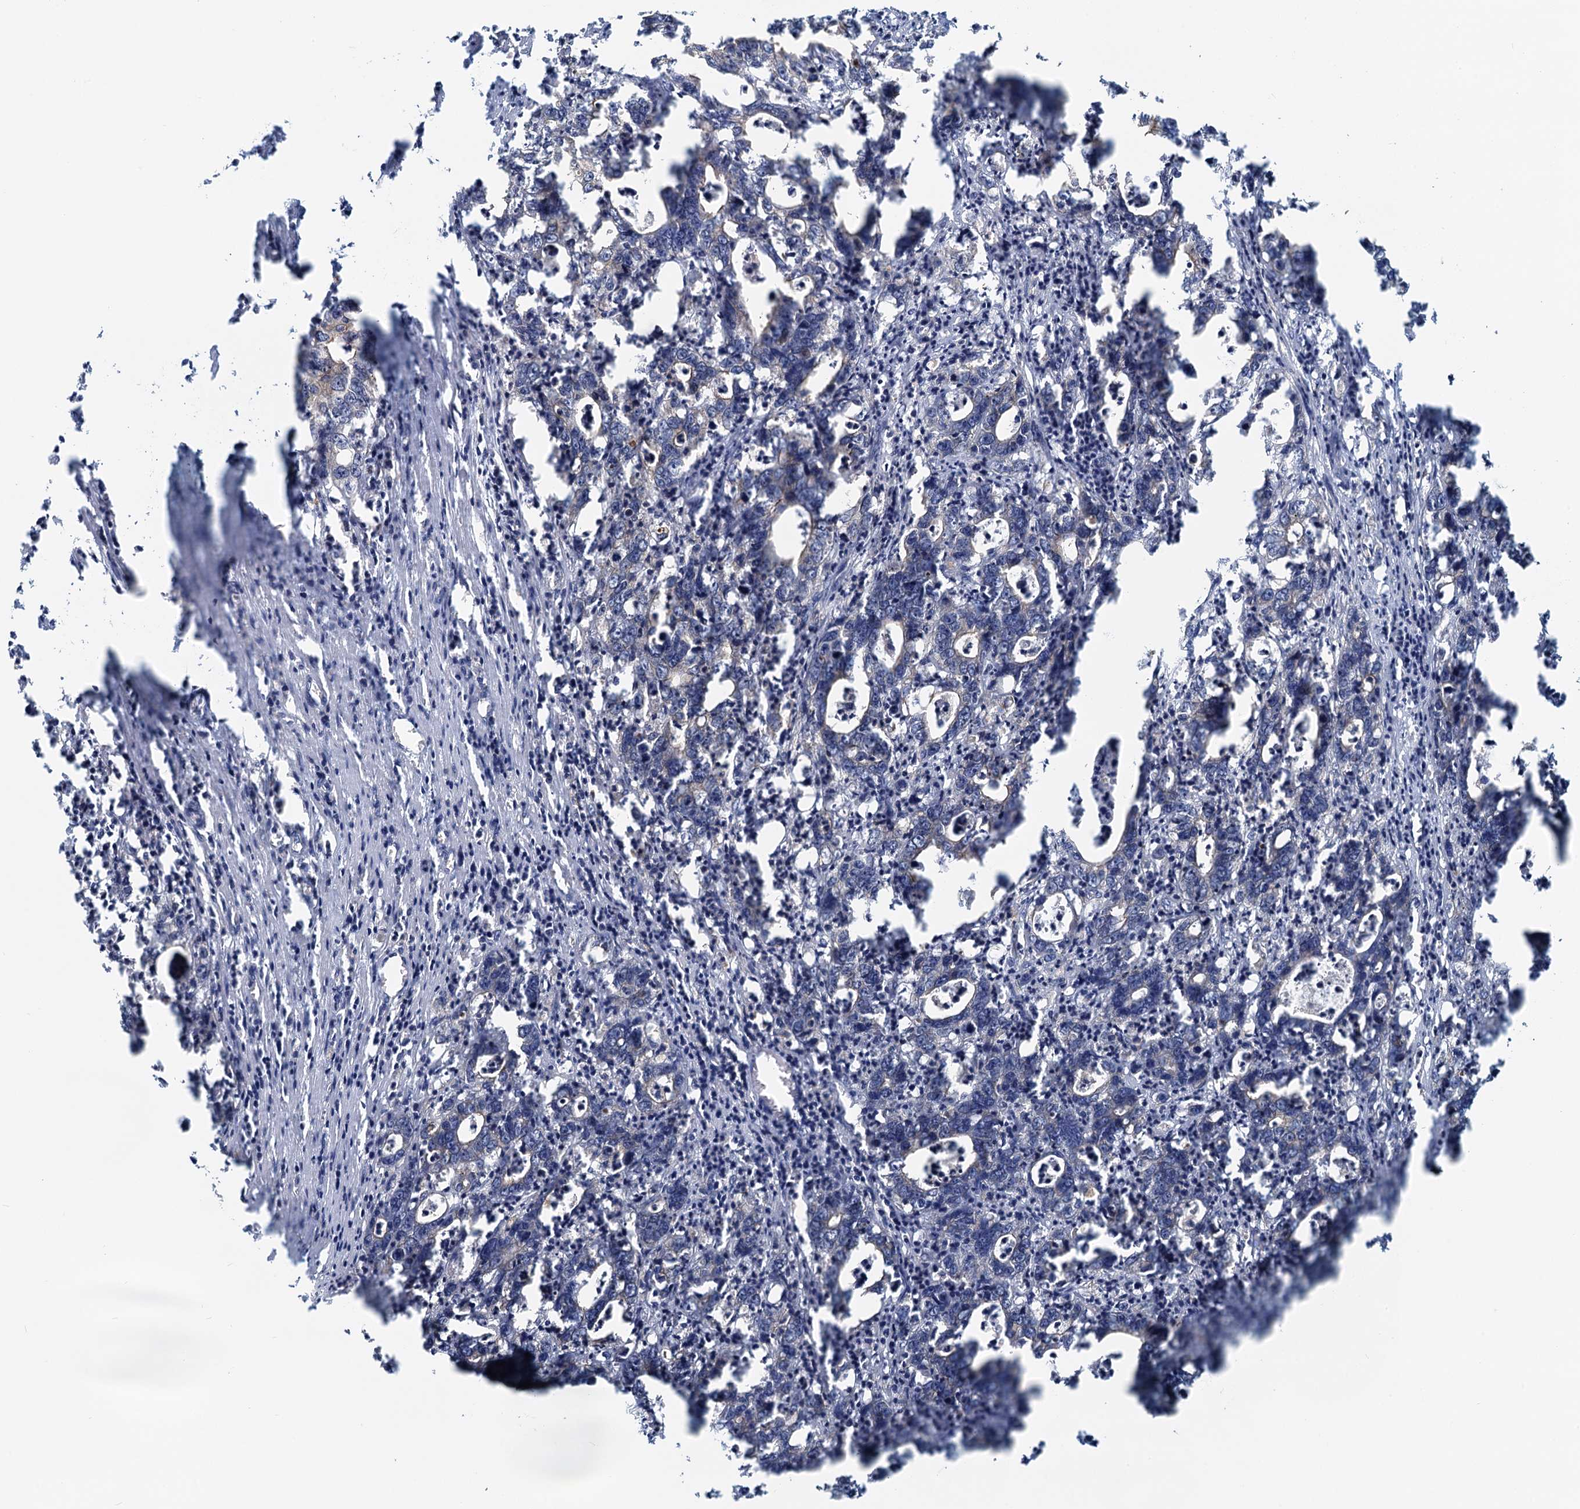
{"staining": {"intensity": "moderate", "quantity": "25%-75%", "location": "cytoplasmic/membranous"}, "tissue": "colorectal cancer", "cell_type": "Tumor cells", "image_type": "cancer", "snomed": [{"axis": "morphology", "description": "Adenocarcinoma, NOS"}, {"axis": "topography", "description": "Colon"}], "caption": "Immunohistochemistry photomicrograph of human colorectal cancer stained for a protein (brown), which displays medium levels of moderate cytoplasmic/membranous positivity in approximately 25%-75% of tumor cells.", "gene": "NIPAL3", "patient": {"sex": "female", "age": 75}}